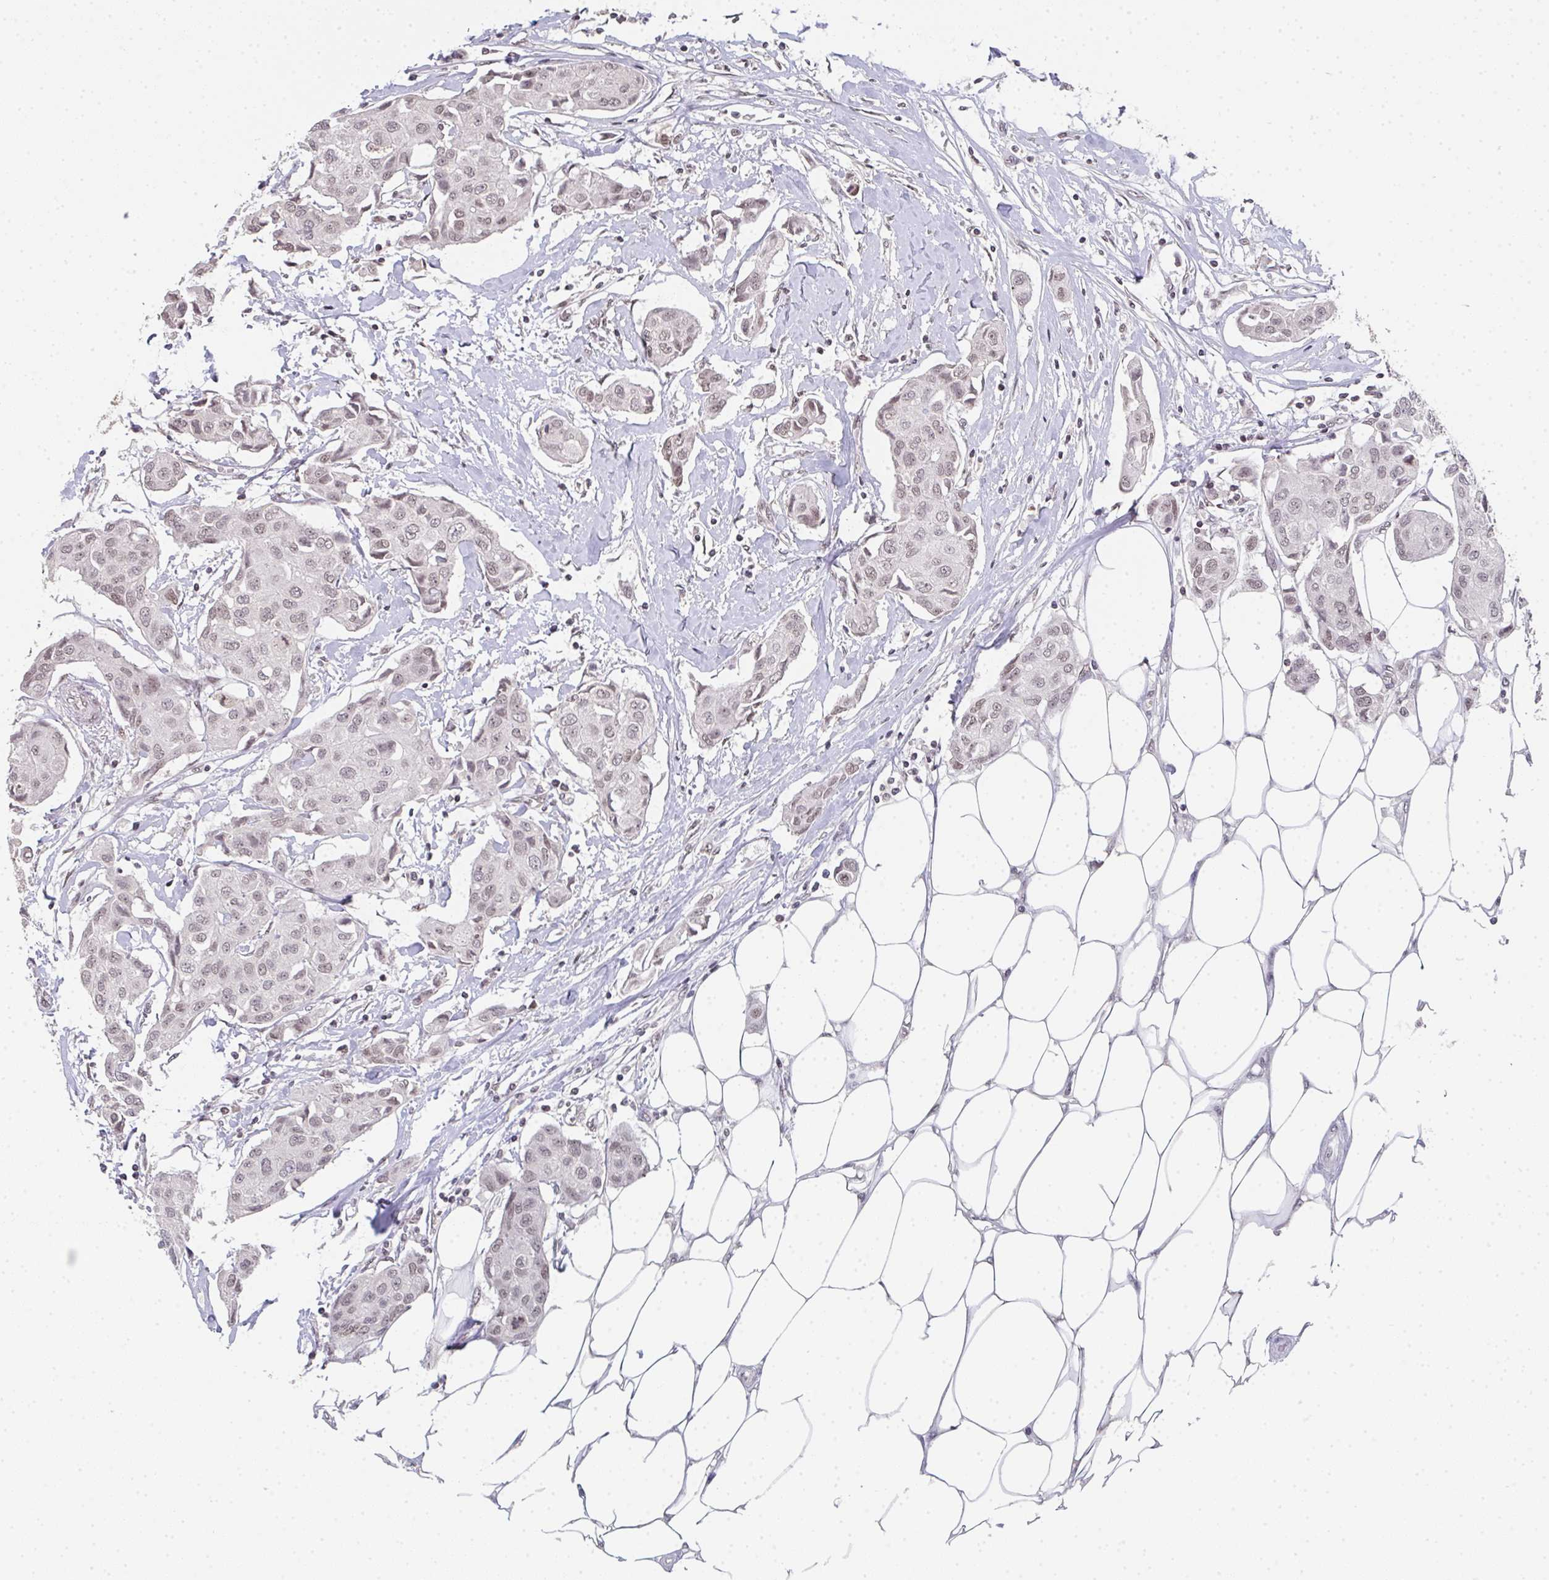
{"staining": {"intensity": "weak", "quantity": "25%-75%", "location": "nuclear"}, "tissue": "breast cancer", "cell_type": "Tumor cells", "image_type": "cancer", "snomed": [{"axis": "morphology", "description": "Duct carcinoma"}, {"axis": "topography", "description": "Breast"}, {"axis": "topography", "description": "Lymph node"}], "caption": "Protein analysis of breast cancer tissue displays weak nuclear expression in about 25%-75% of tumor cells.", "gene": "DKC1", "patient": {"sex": "female", "age": 80}}